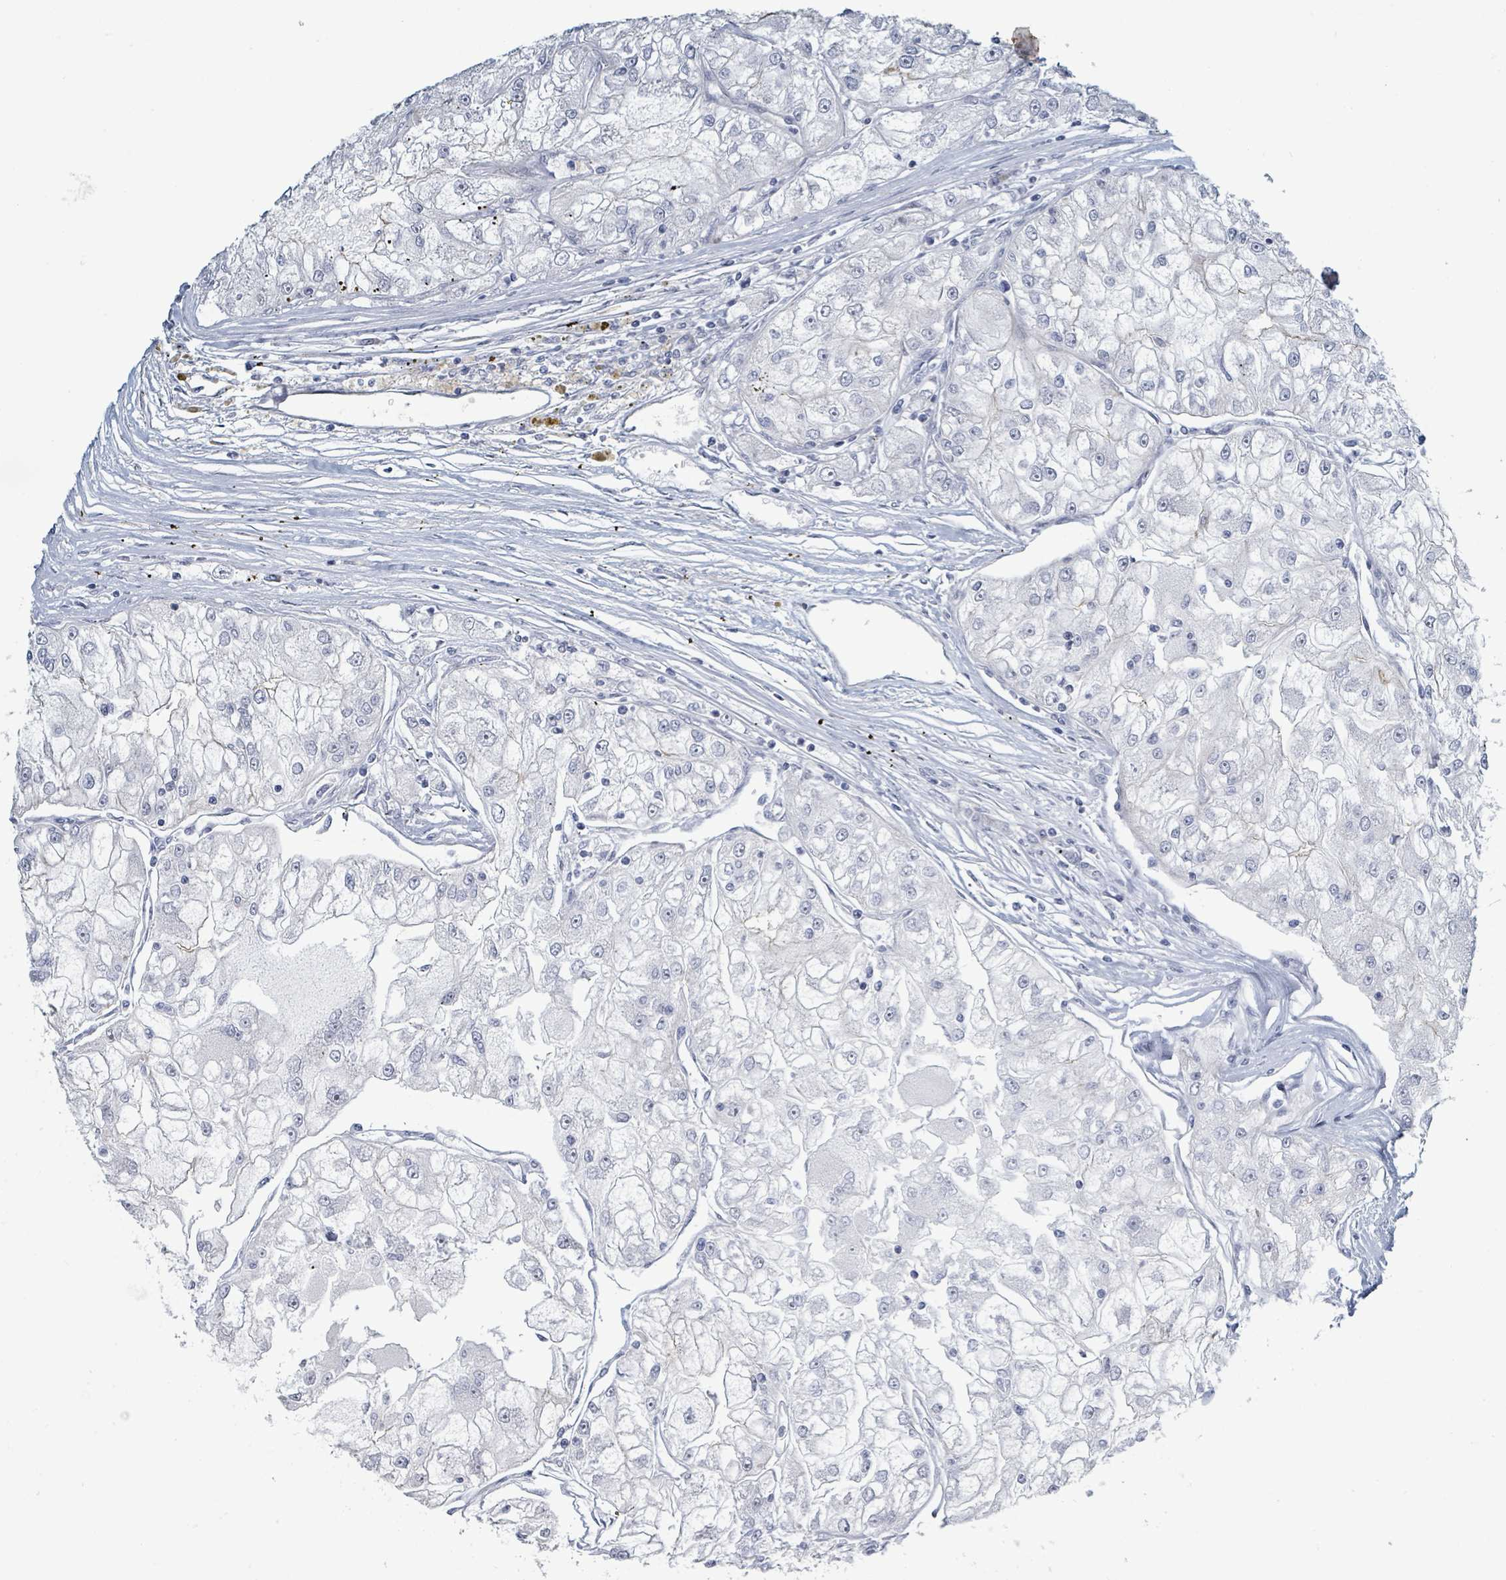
{"staining": {"intensity": "negative", "quantity": "none", "location": "none"}, "tissue": "renal cancer", "cell_type": "Tumor cells", "image_type": "cancer", "snomed": [{"axis": "morphology", "description": "Adenocarcinoma, NOS"}, {"axis": "topography", "description": "Kidney"}], "caption": "A micrograph of renal adenocarcinoma stained for a protein reveals no brown staining in tumor cells.", "gene": "RAB33B", "patient": {"sex": "female", "age": 72}}